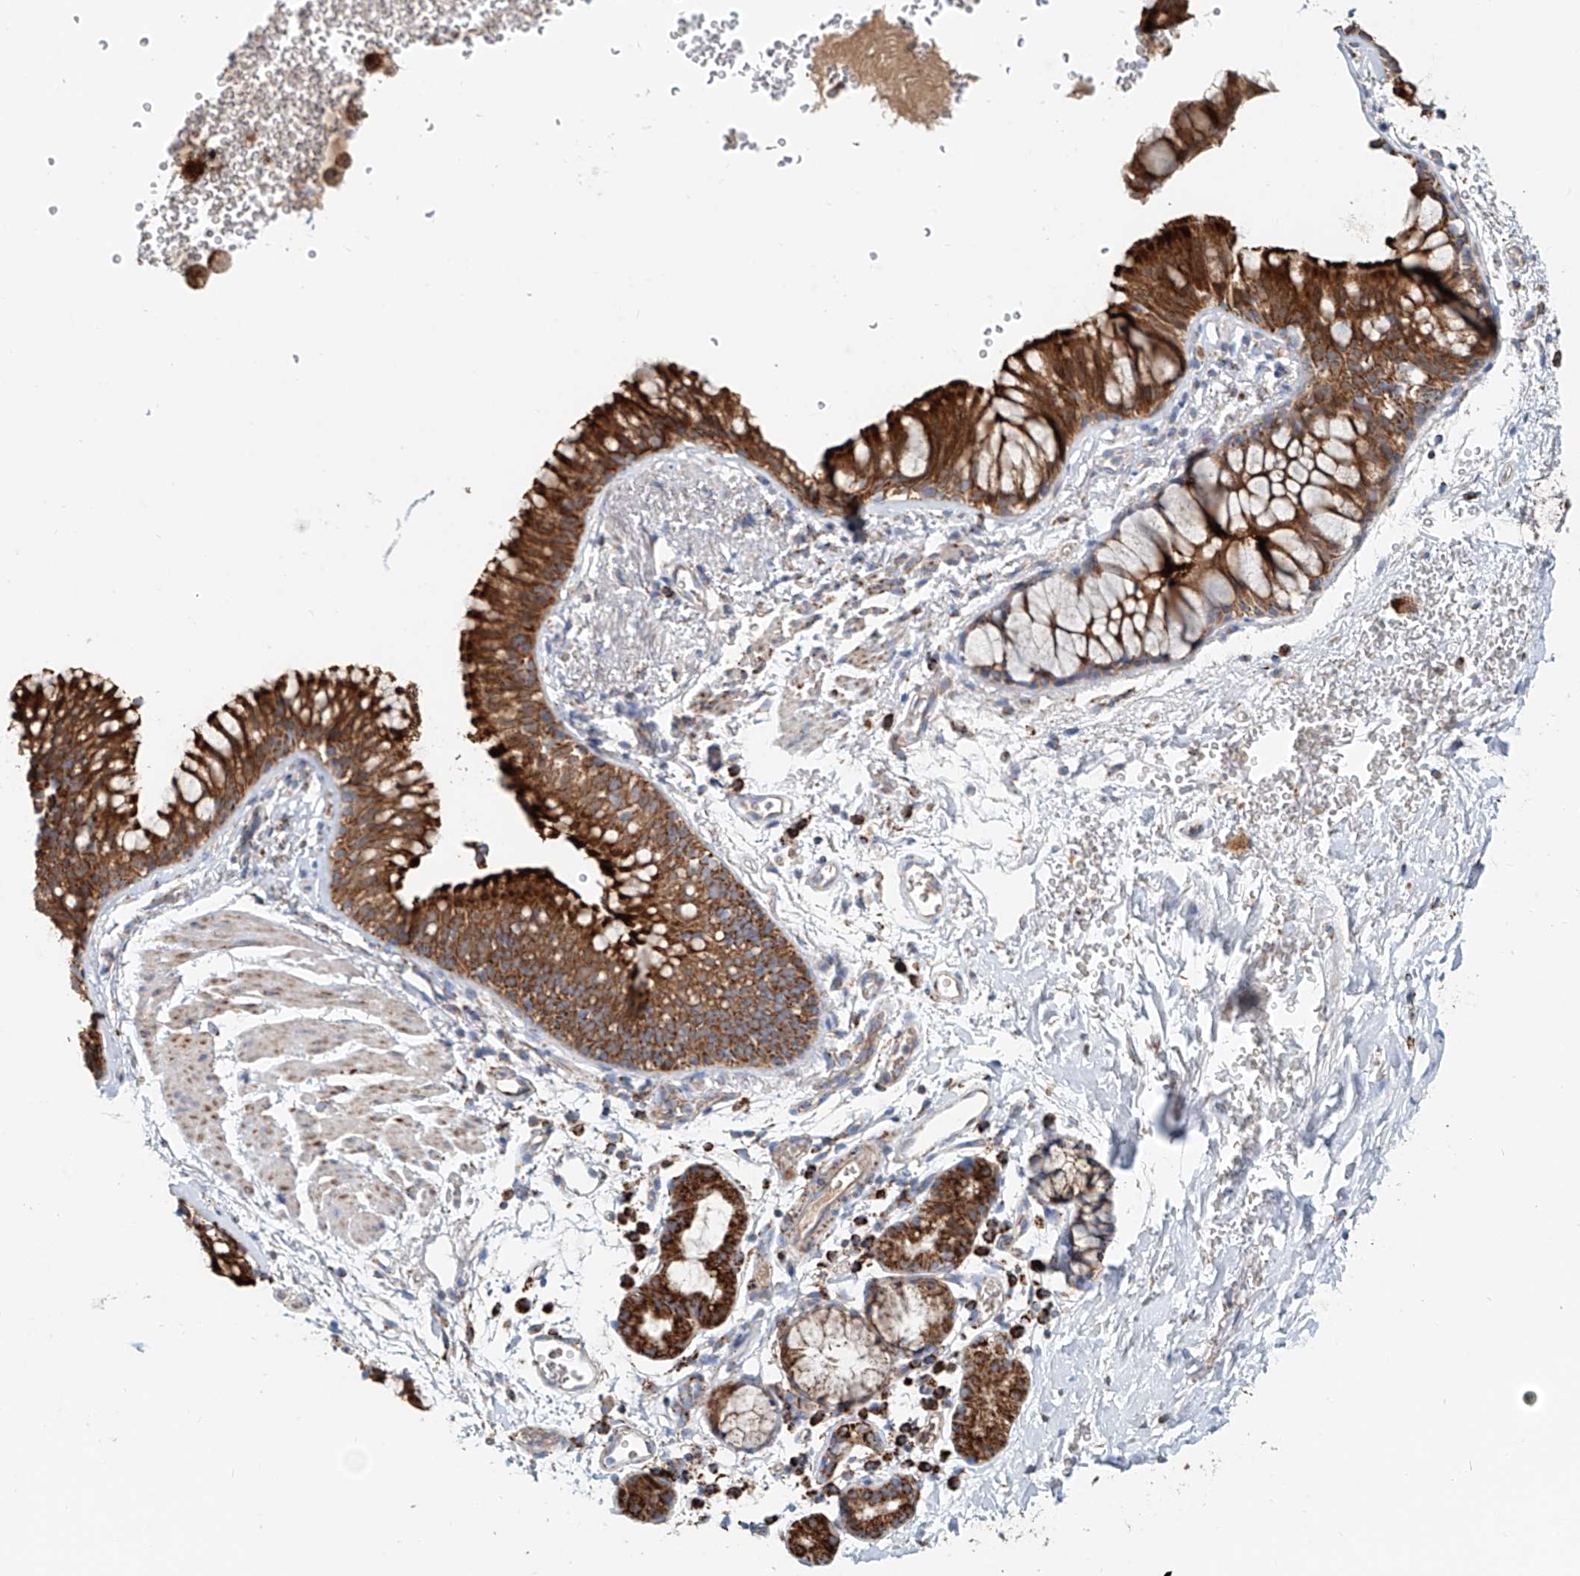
{"staining": {"intensity": "strong", "quantity": ">75%", "location": "cytoplasmic/membranous"}, "tissue": "bronchus", "cell_type": "Respiratory epithelial cells", "image_type": "normal", "snomed": [{"axis": "morphology", "description": "Normal tissue, NOS"}, {"axis": "topography", "description": "Cartilage tissue"}, {"axis": "topography", "description": "Bronchus"}], "caption": "A high-resolution photomicrograph shows immunohistochemistry staining of normal bronchus, which reveals strong cytoplasmic/membranous staining in approximately >75% of respiratory epithelial cells.", "gene": "CARD10", "patient": {"sex": "female", "age": 53}}